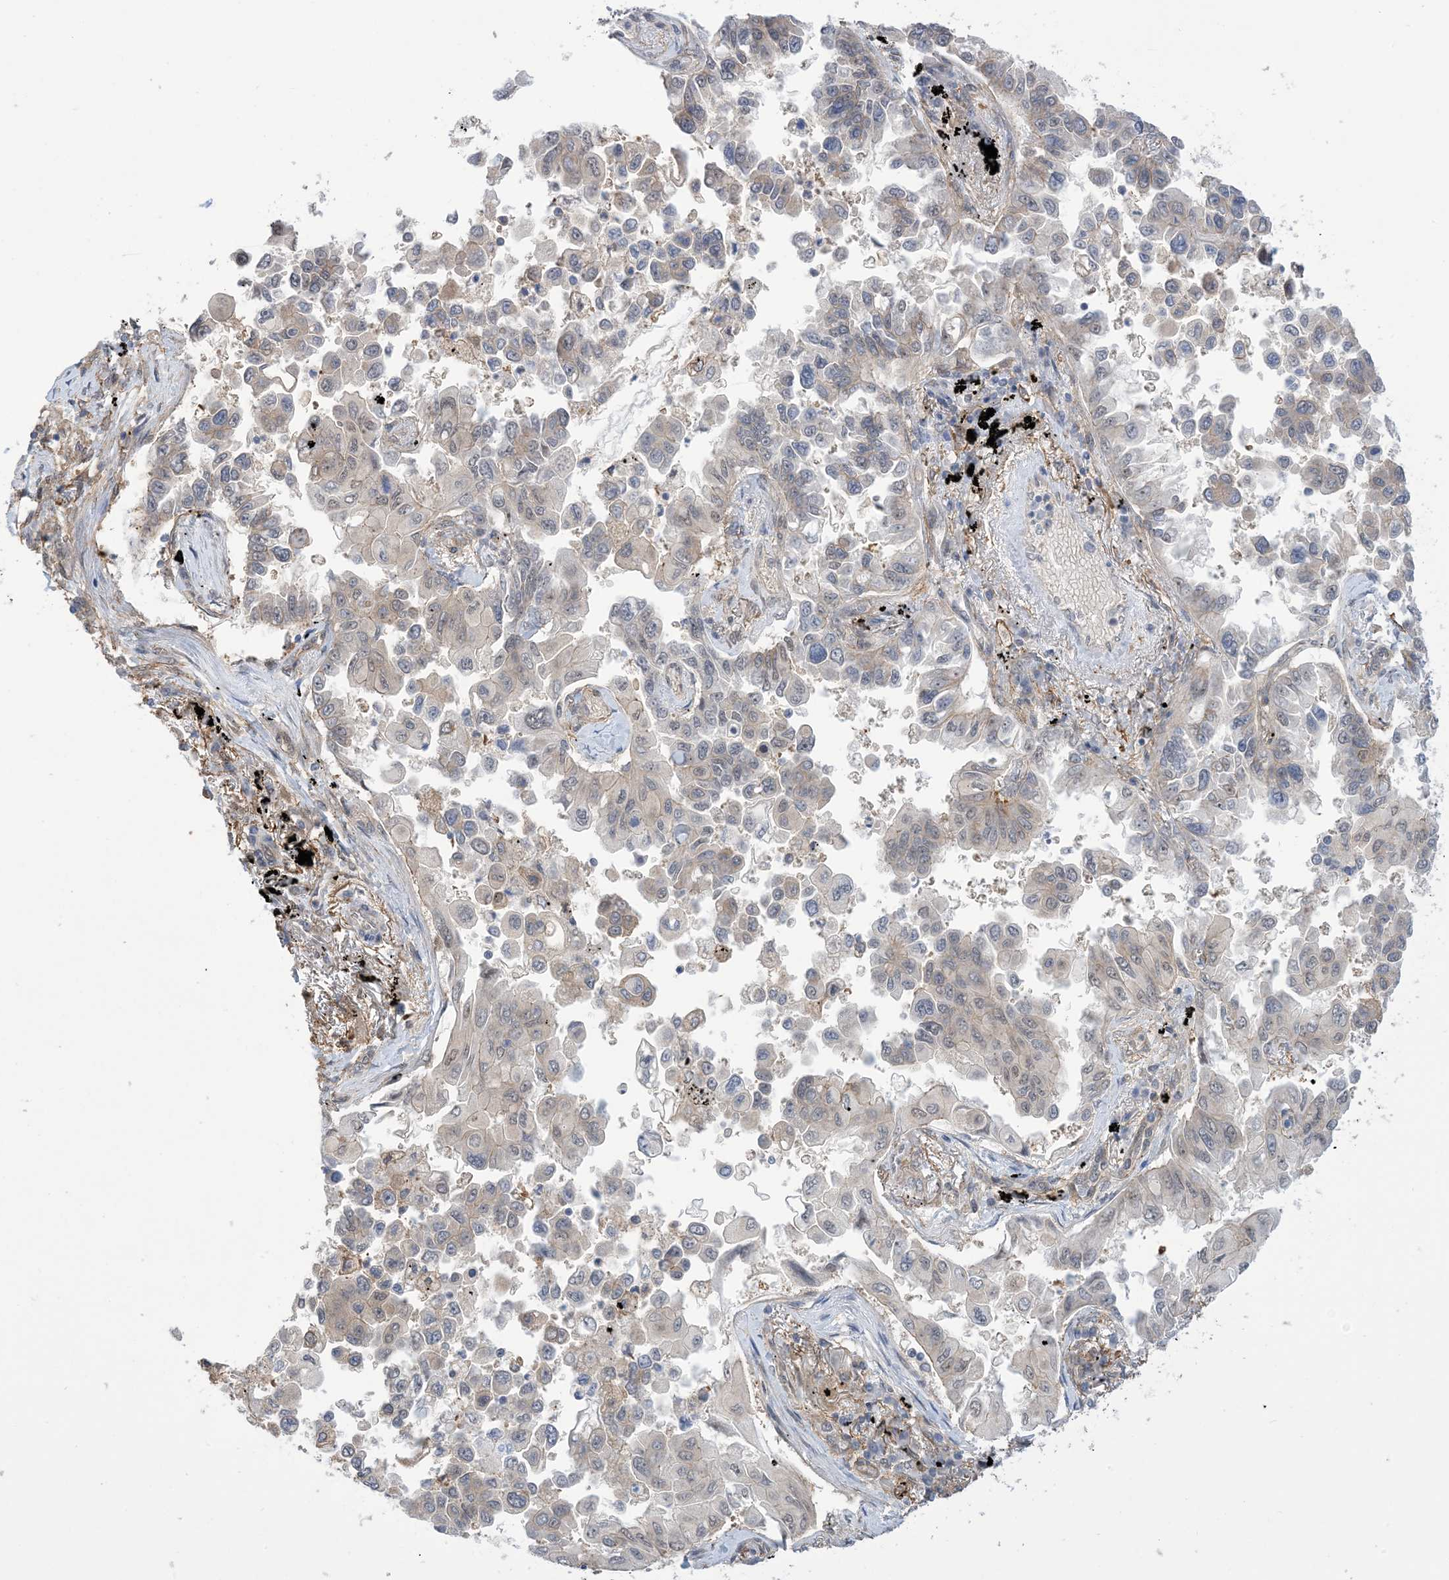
{"staining": {"intensity": "moderate", "quantity": "25%-75%", "location": "cytoplasmic/membranous,nuclear"}, "tissue": "lung cancer", "cell_type": "Tumor cells", "image_type": "cancer", "snomed": [{"axis": "morphology", "description": "Adenocarcinoma, NOS"}, {"axis": "topography", "description": "Lung"}], "caption": "Human lung cancer (adenocarcinoma) stained with a protein marker demonstrates moderate staining in tumor cells.", "gene": "ZNF8", "patient": {"sex": "female", "age": 67}}